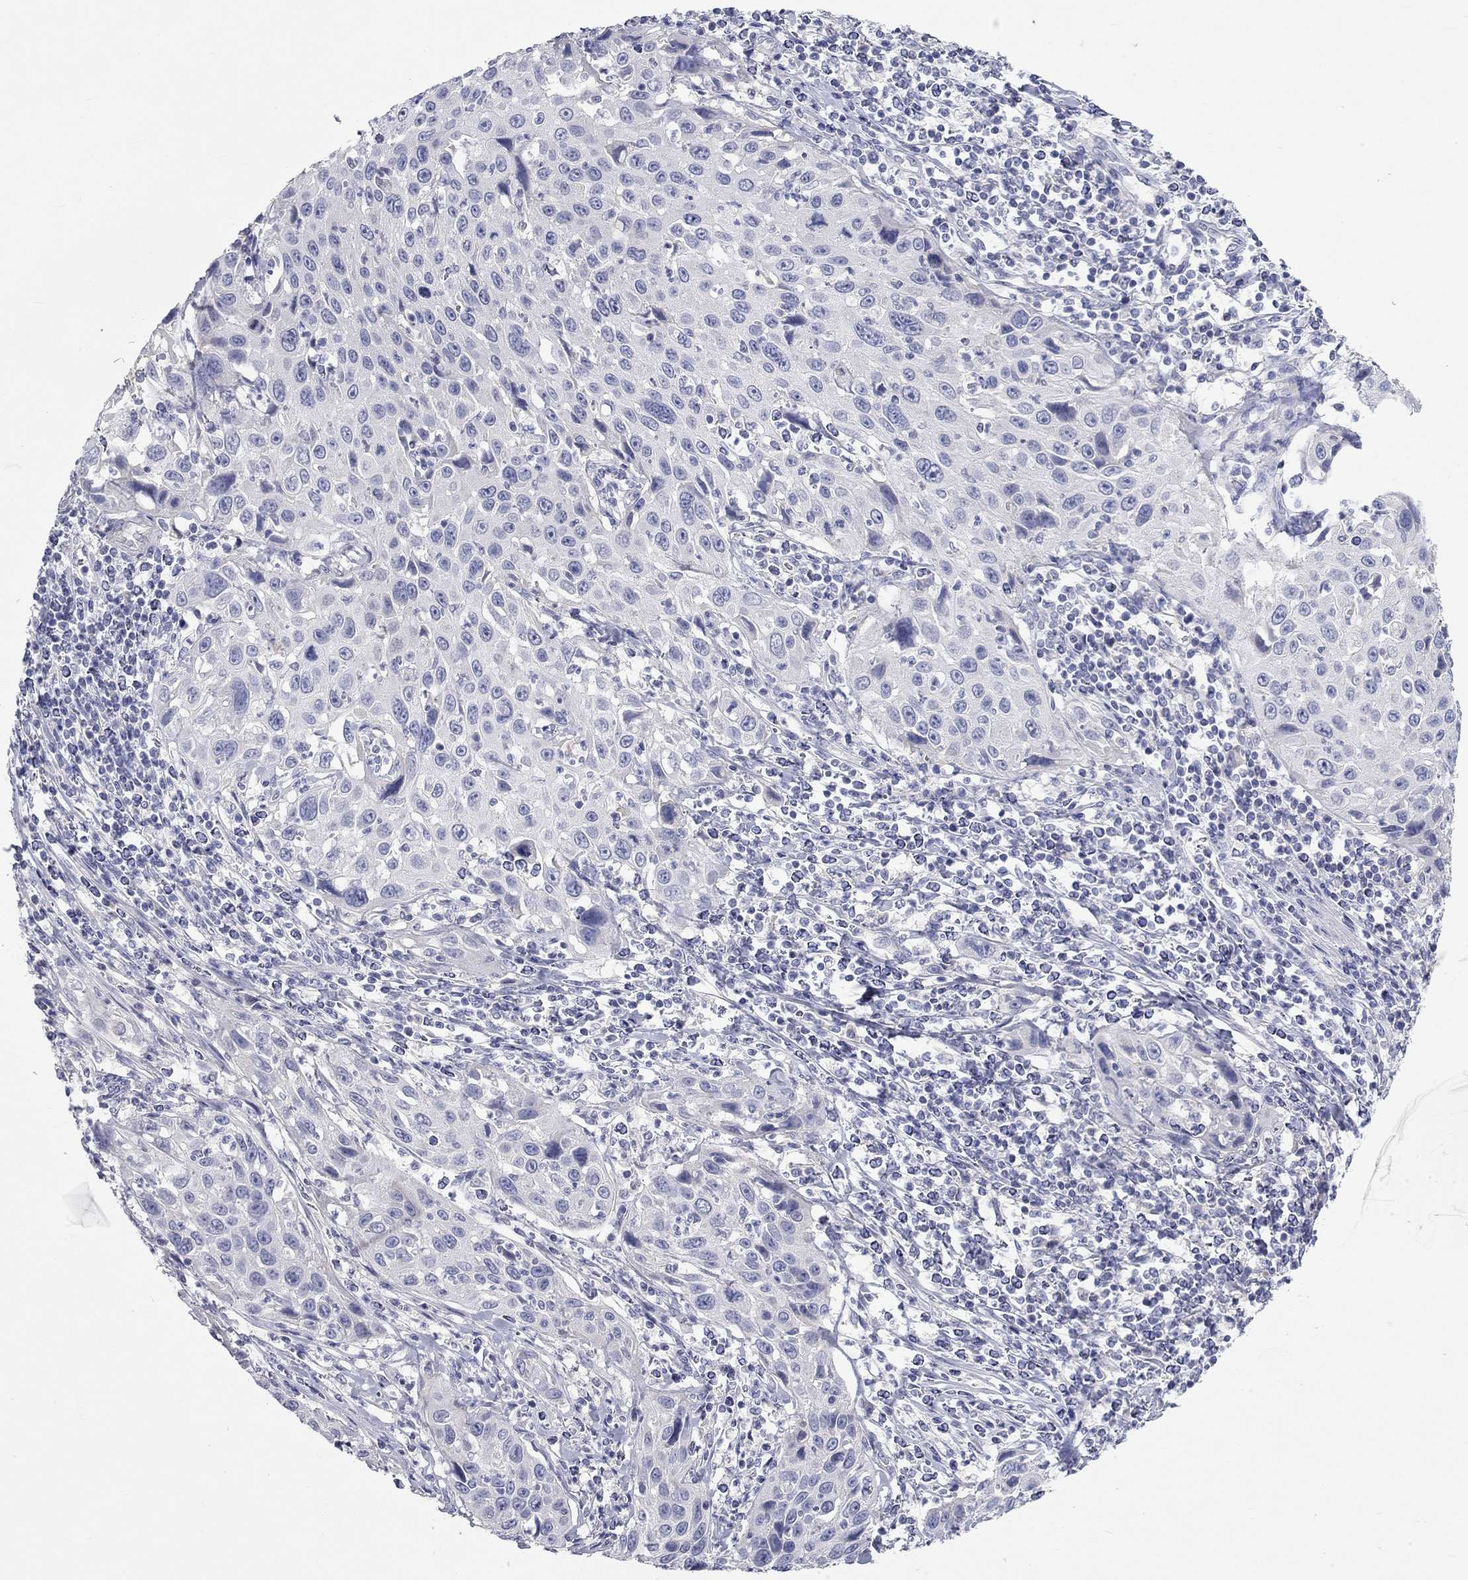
{"staining": {"intensity": "negative", "quantity": "none", "location": "none"}, "tissue": "cervical cancer", "cell_type": "Tumor cells", "image_type": "cancer", "snomed": [{"axis": "morphology", "description": "Squamous cell carcinoma, NOS"}, {"axis": "topography", "description": "Cervix"}], "caption": "IHC micrograph of human cervical cancer (squamous cell carcinoma) stained for a protein (brown), which demonstrates no positivity in tumor cells.", "gene": "RCAN1", "patient": {"sex": "female", "age": 26}}